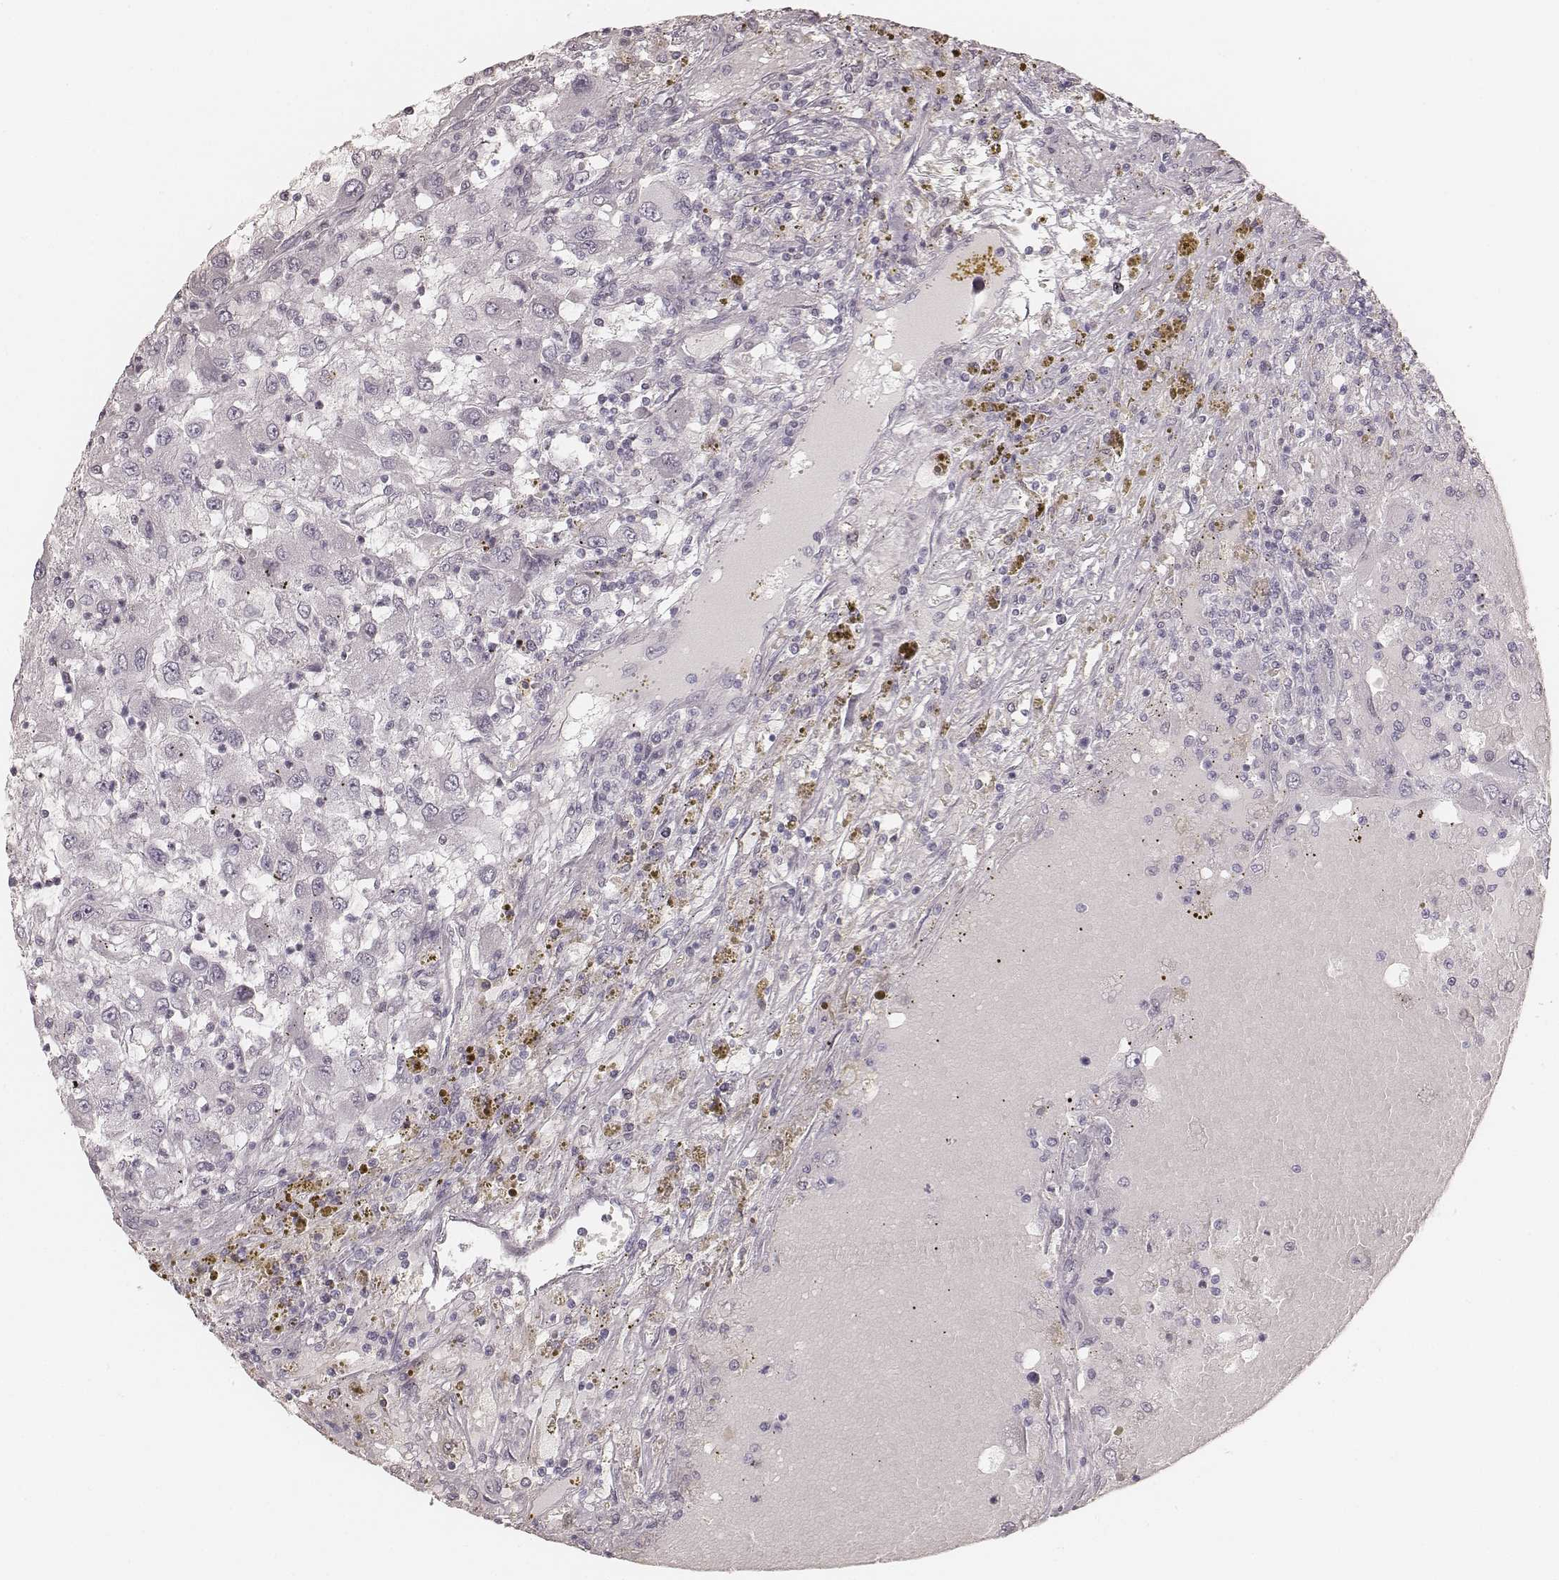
{"staining": {"intensity": "negative", "quantity": "none", "location": "none"}, "tissue": "renal cancer", "cell_type": "Tumor cells", "image_type": "cancer", "snomed": [{"axis": "morphology", "description": "Adenocarcinoma, NOS"}, {"axis": "topography", "description": "Kidney"}], "caption": "Human renal cancer stained for a protein using immunohistochemistry exhibits no expression in tumor cells.", "gene": "KRT26", "patient": {"sex": "female", "age": 67}}